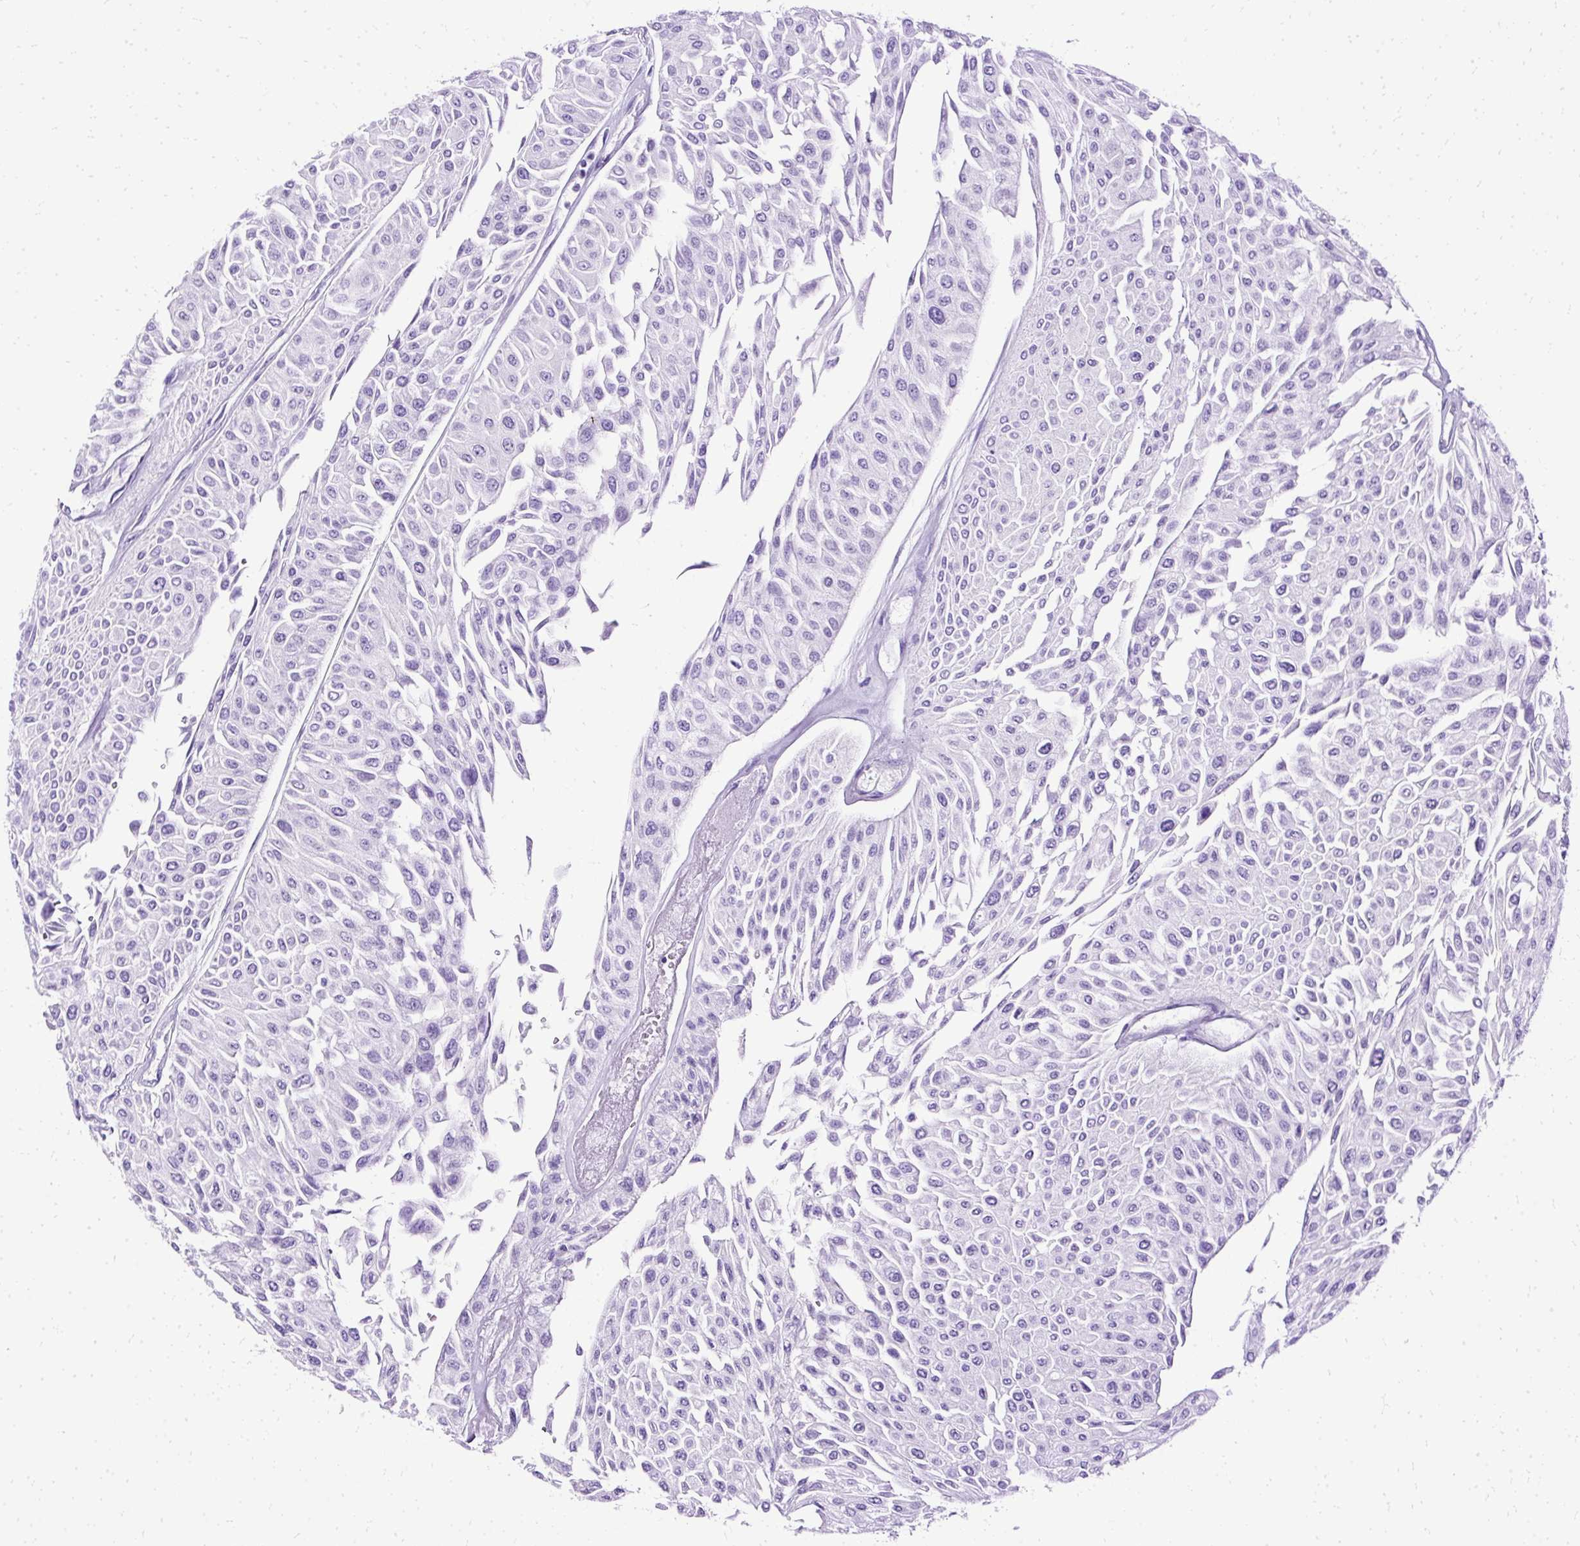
{"staining": {"intensity": "negative", "quantity": "none", "location": "none"}, "tissue": "urothelial cancer", "cell_type": "Tumor cells", "image_type": "cancer", "snomed": [{"axis": "morphology", "description": "Urothelial carcinoma, Low grade"}, {"axis": "topography", "description": "Urinary bladder"}], "caption": "This image is of urothelial cancer stained with IHC to label a protein in brown with the nuclei are counter-stained blue. There is no positivity in tumor cells.", "gene": "SLC8A2", "patient": {"sex": "male", "age": 67}}